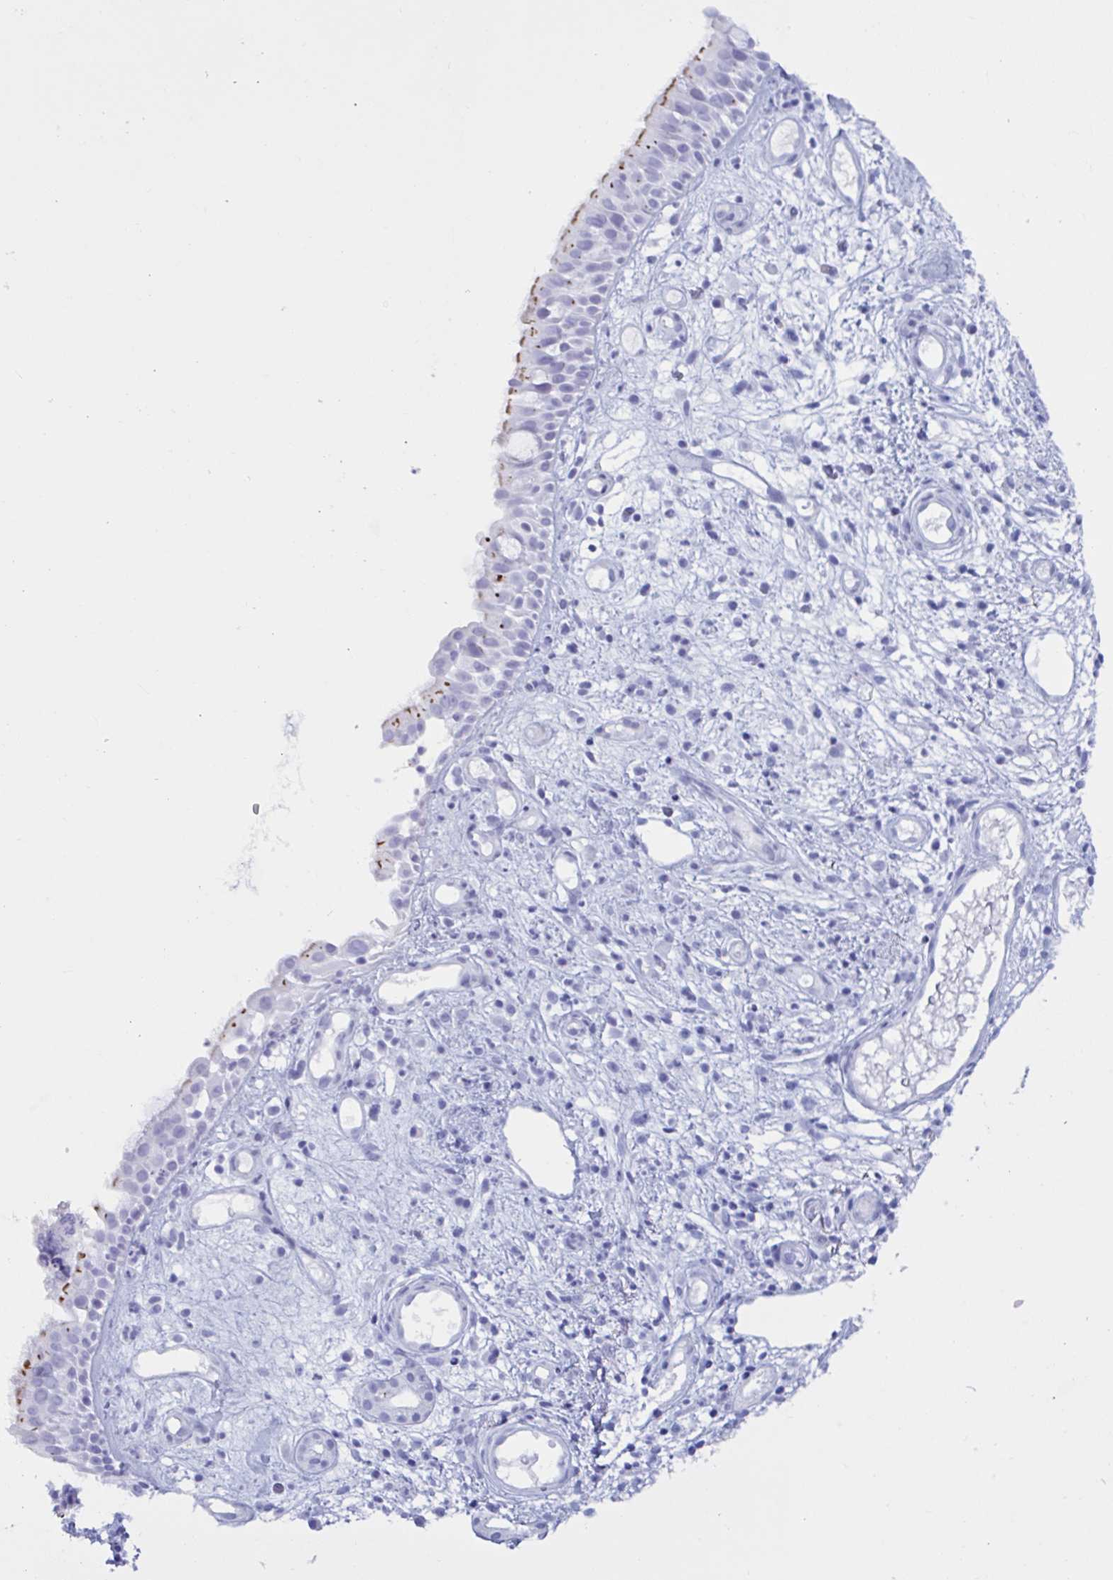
{"staining": {"intensity": "strong", "quantity": "<25%", "location": "cytoplasmic/membranous"}, "tissue": "nasopharynx", "cell_type": "Respiratory epithelial cells", "image_type": "normal", "snomed": [{"axis": "morphology", "description": "Normal tissue, NOS"}, {"axis": "morphology", "description": "Inflammation, NOS"}, {"axis": "topography", "description": "Nasopharynx"}], "caption": "Protein staining shows strong cytoplasmic/membranous positivity in about <25% of respiratory epithelial cells in unremarkable nasopharynx.", "gene": "MRGPRG", "patient": {"sex": "male", "age": 54}}